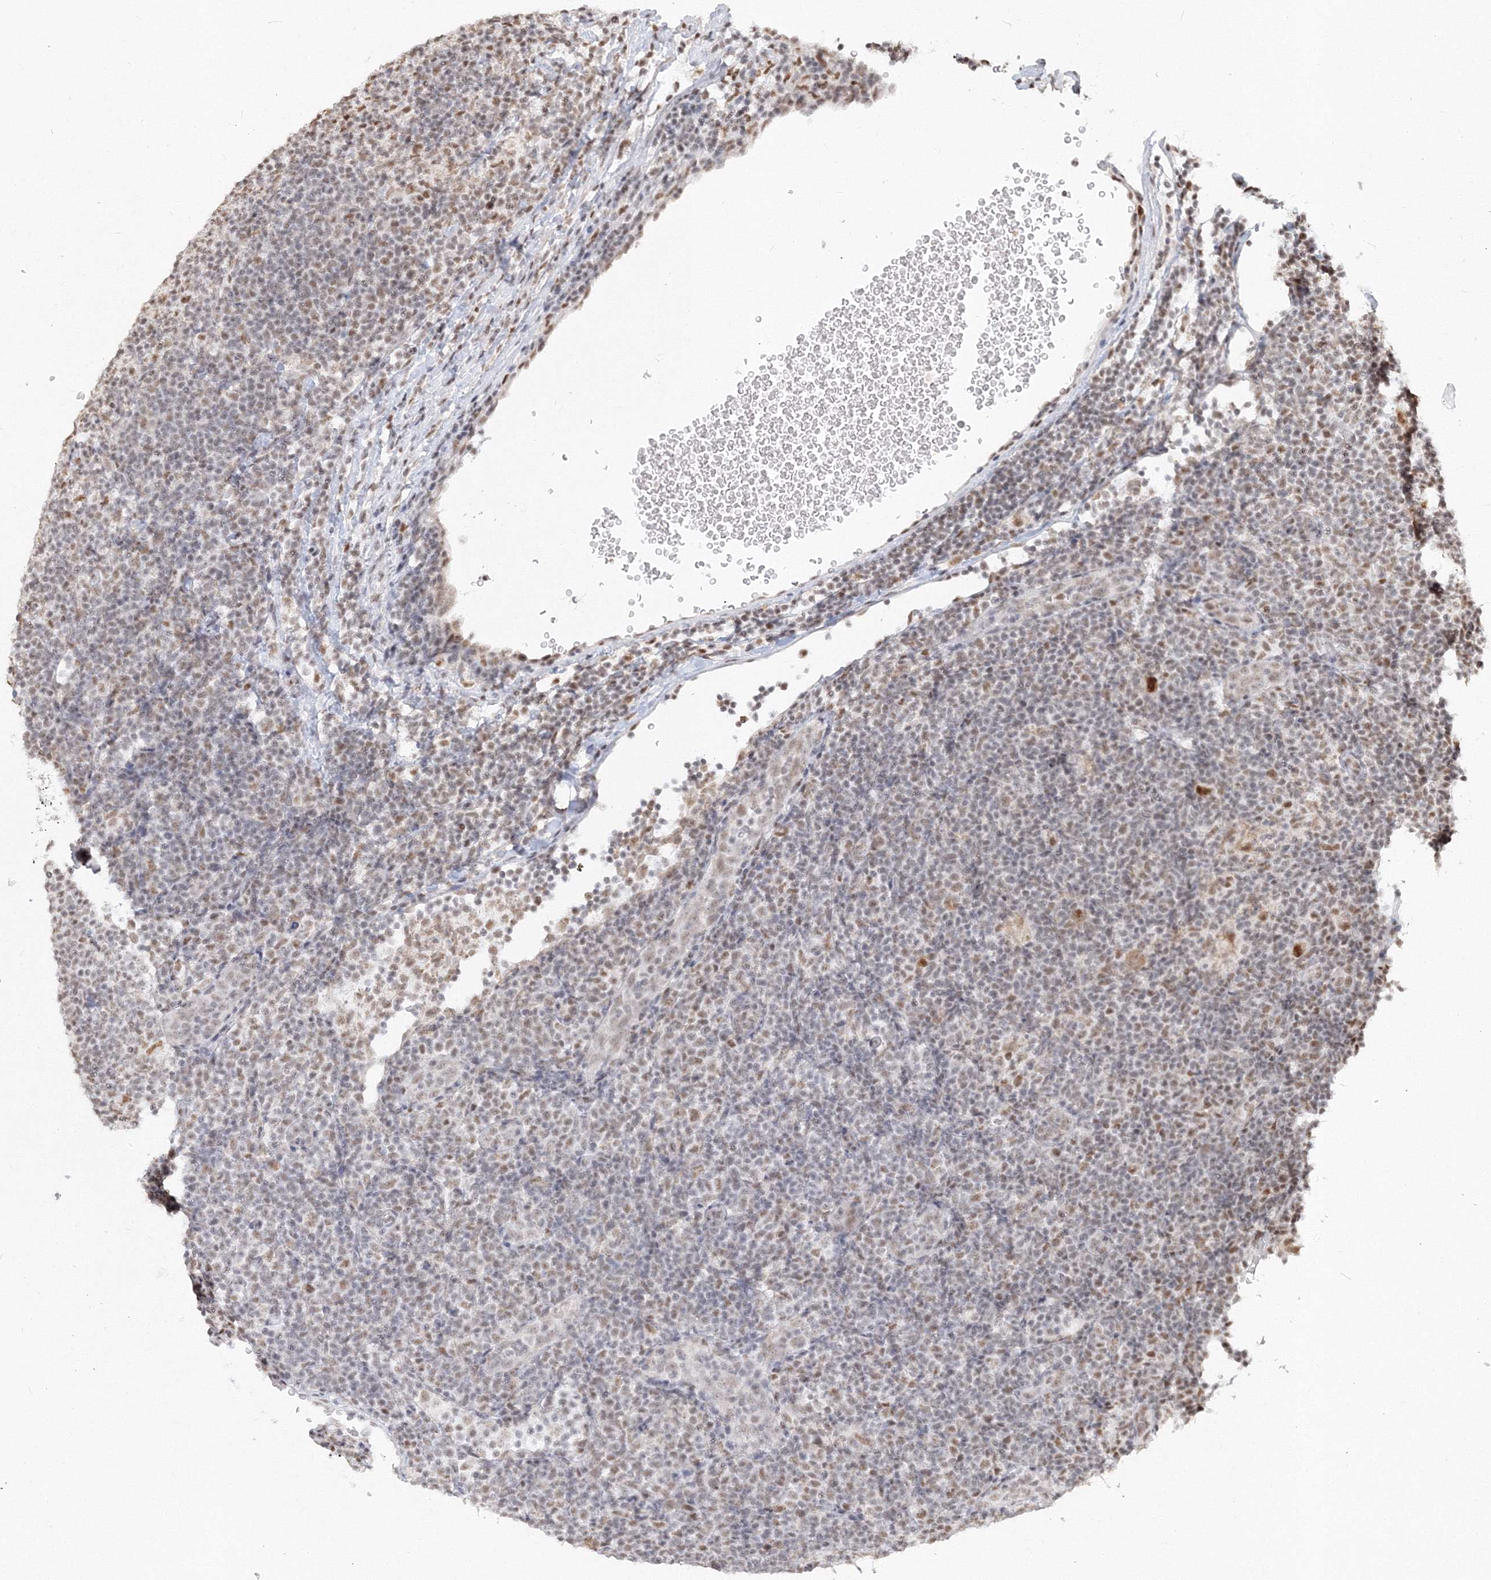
{"staining": {"intensity": "strong", "quantity": ">75%", "location": "nuclear"}, "tissue": "lymphoma", "cell_type": "Tumor cells", "image_type": "cancer", "snomed": [{"axis": "morphology", "description": "Hodgkin's disease, NOS"}, {"axis": "topography", "description": "Lymph node"}], "caption": "This is an image of immunohistochemistry staining of lymphoma, which shows strong staining in the nuclear of tumor cells.", "gene": "PPP4R2", "patient": {"sex": "female", "age": 57}}